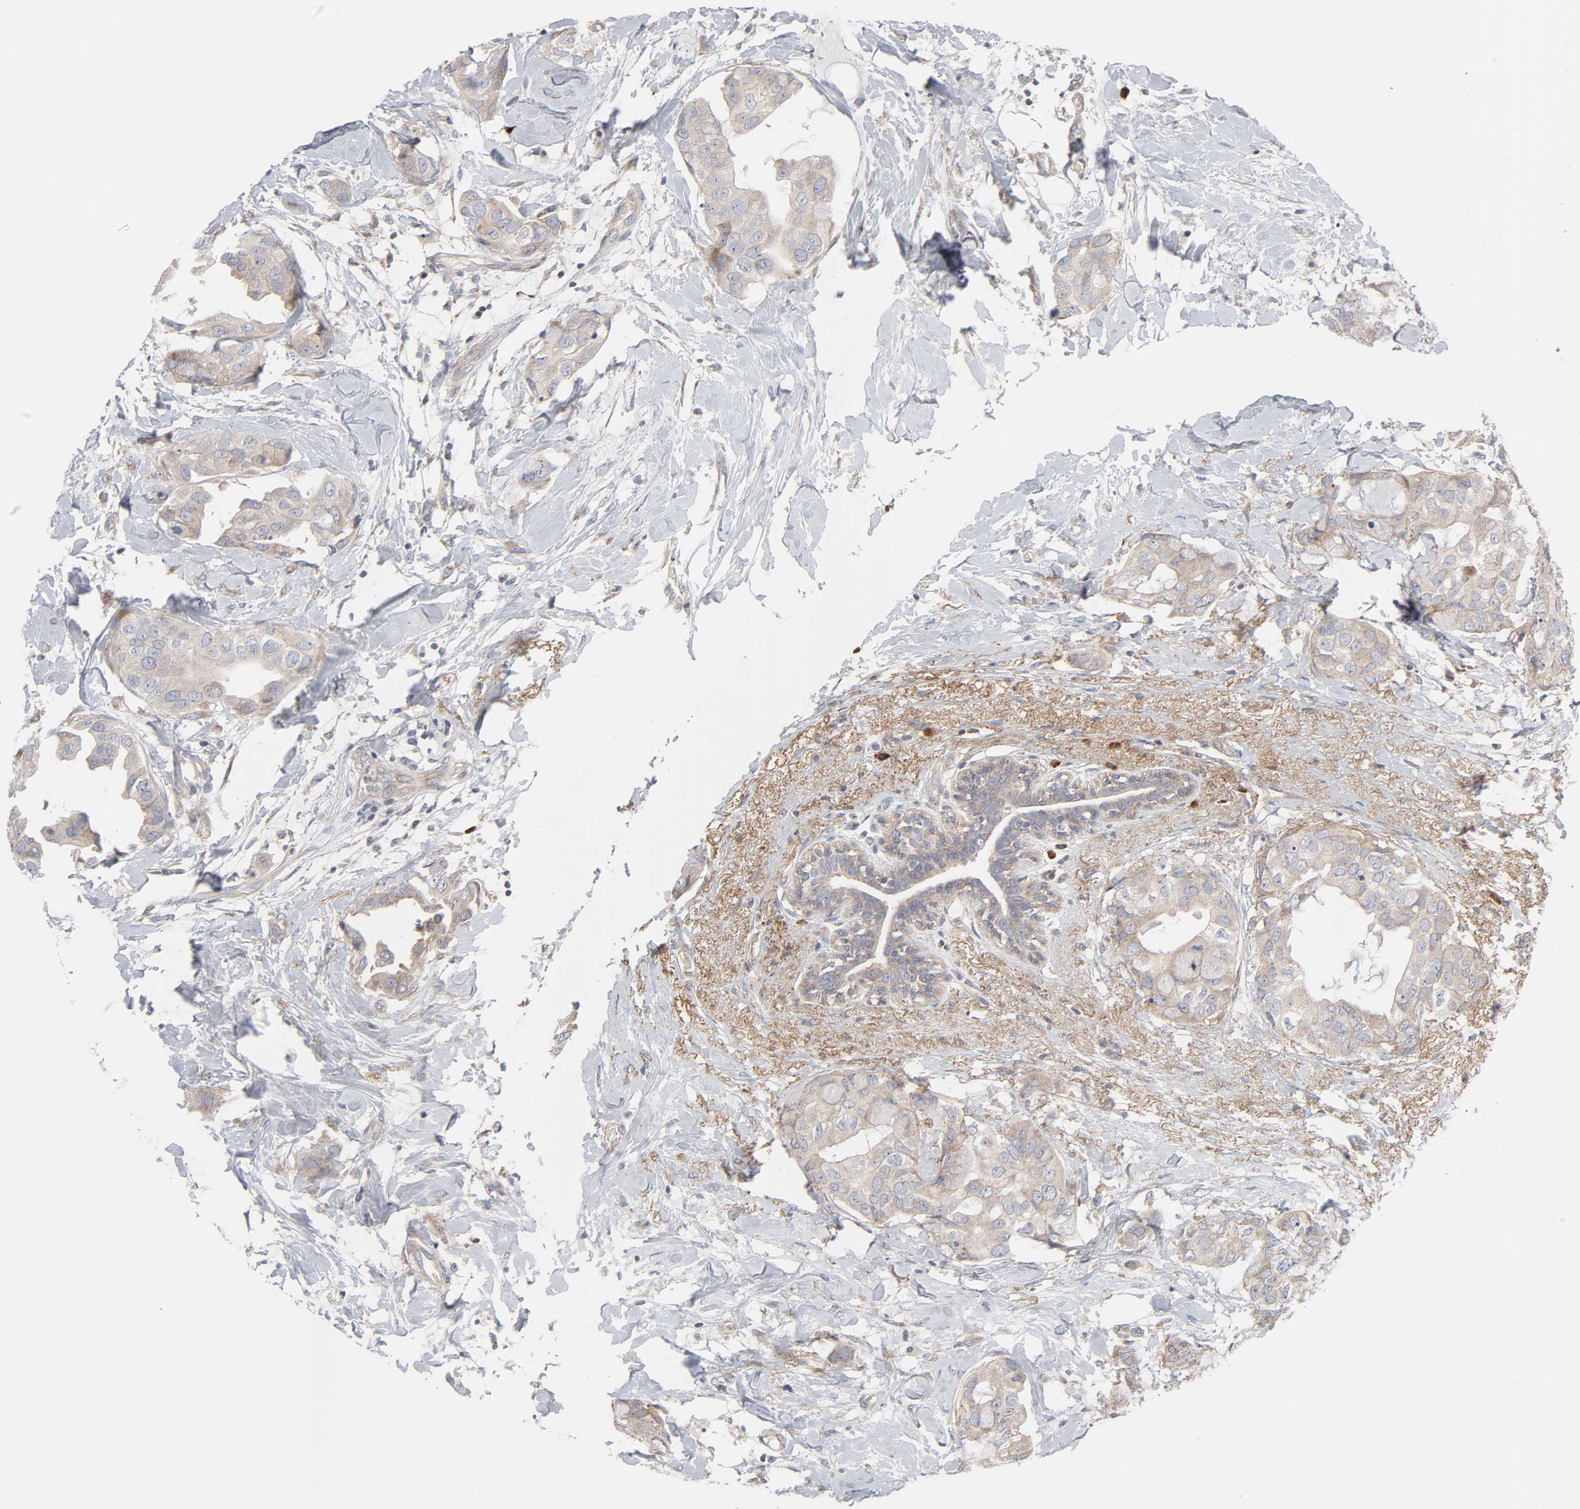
{"staining": {"intensity": "weak", "quantity": ">75%", "location": "cytoplasmic/membranous"}, "tissue": "breast cancer", "cell_type": "Tumor cells", "image_type": "cancer", "snomed": [{"axis": "morphology", "description": "Duct carcinoma"}, {"axis": "topography", "description": "Breast"}], "caption": "Immunohistochemistry of human invasive ductal carcinoma (breast) demonstrates low levels of weak cytoplasmic/membranous positivity in about >75% of tumor cells.", "gene": "IL4R", "patient": {"sex": "female", "age": 40}}